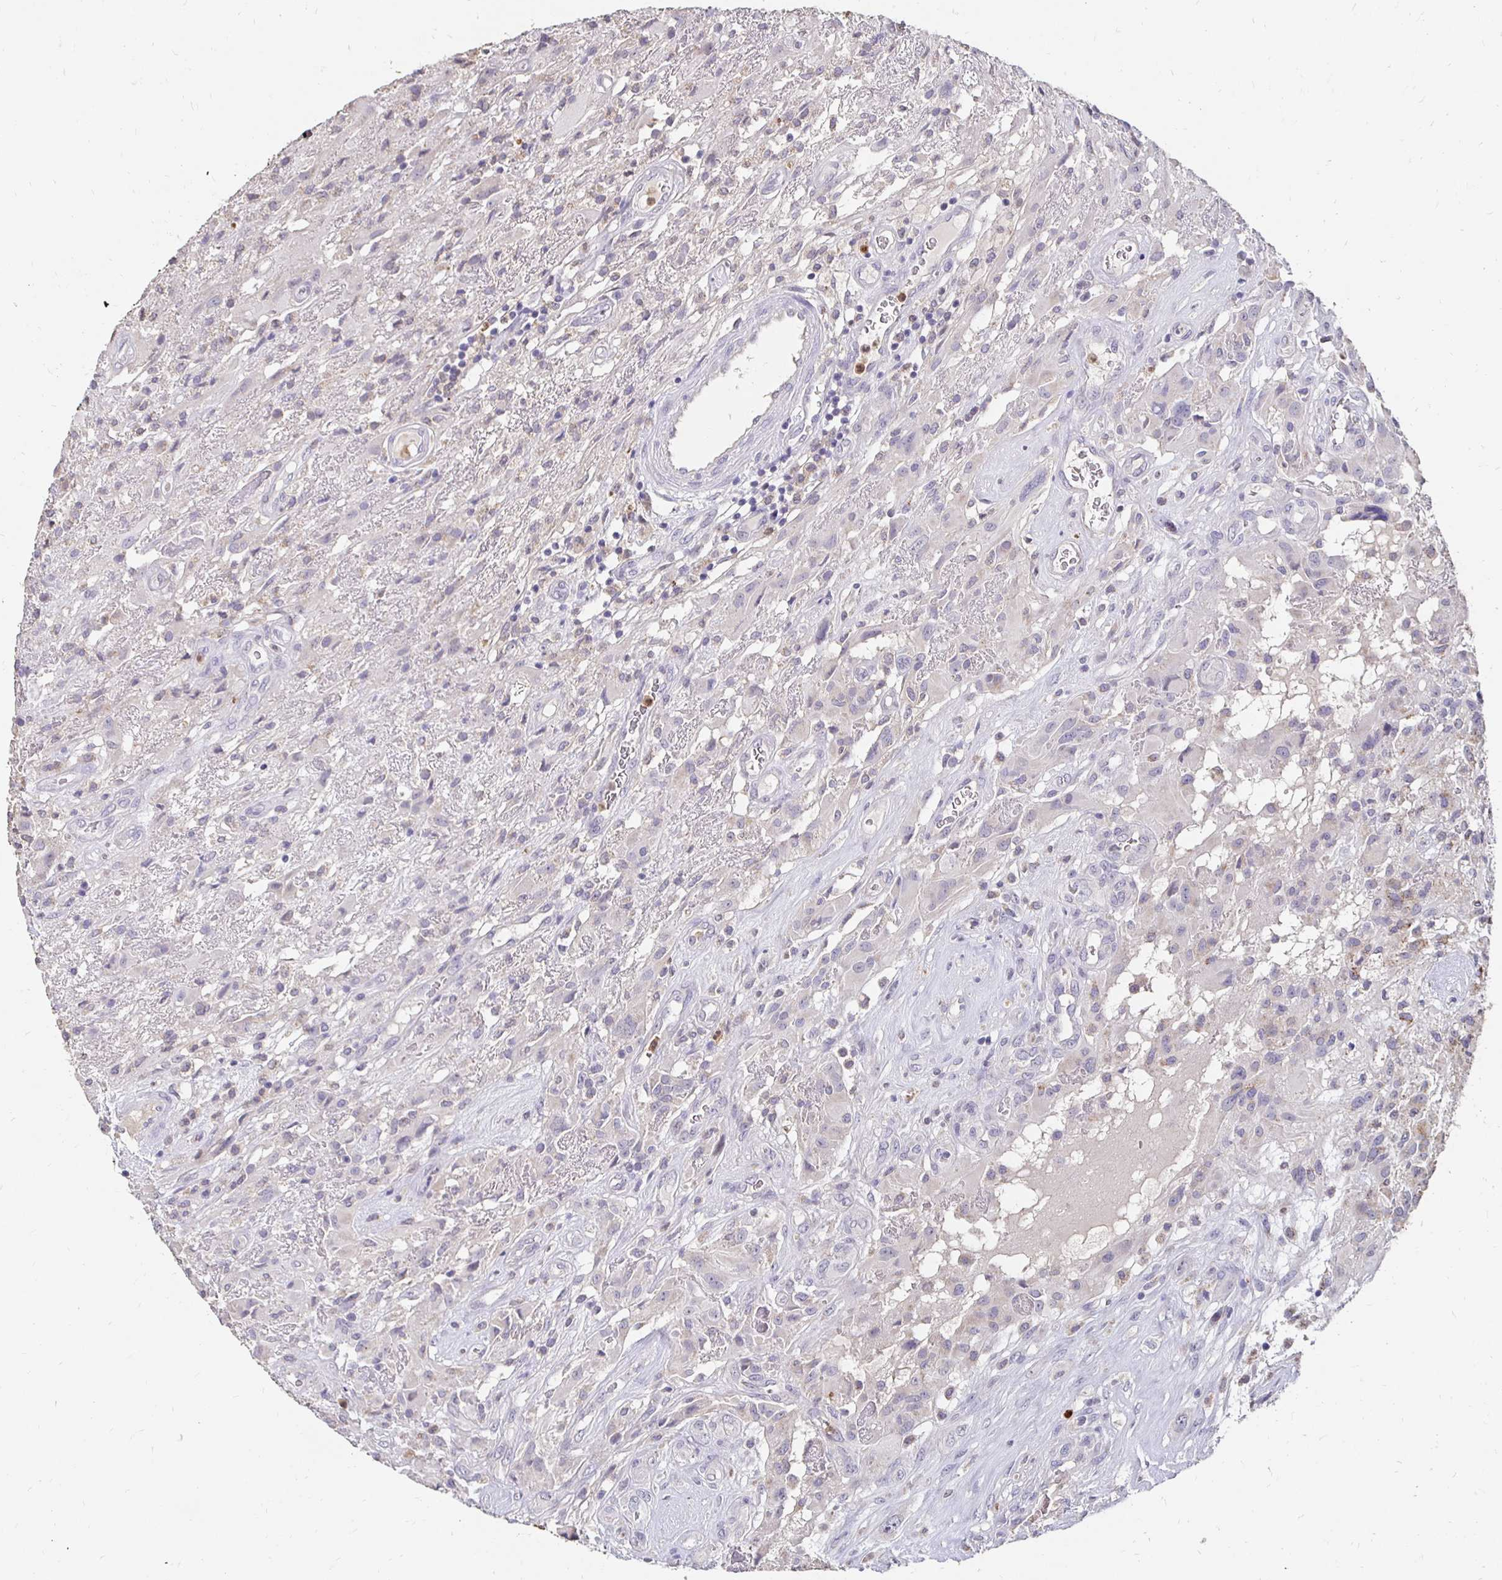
{"staining": {"intensity": "negative", "quantity": "none", "location": "none"}, "tissue": "glioma", "cell_type": "Tumor cells", "image_type": "cancer", "snomed": [{"axis": "morphology", "description": "Glioma, malignant, High grade"}, {"axis": "topography", "description": "Brain"}], "caption": "A high-resolution image shows immunohistochemistry (IHC) staining of glioma, which shows no significant positivity in tumor cells.", "gene": "GK2", "patient": {"sex": "male", "age": 46}}